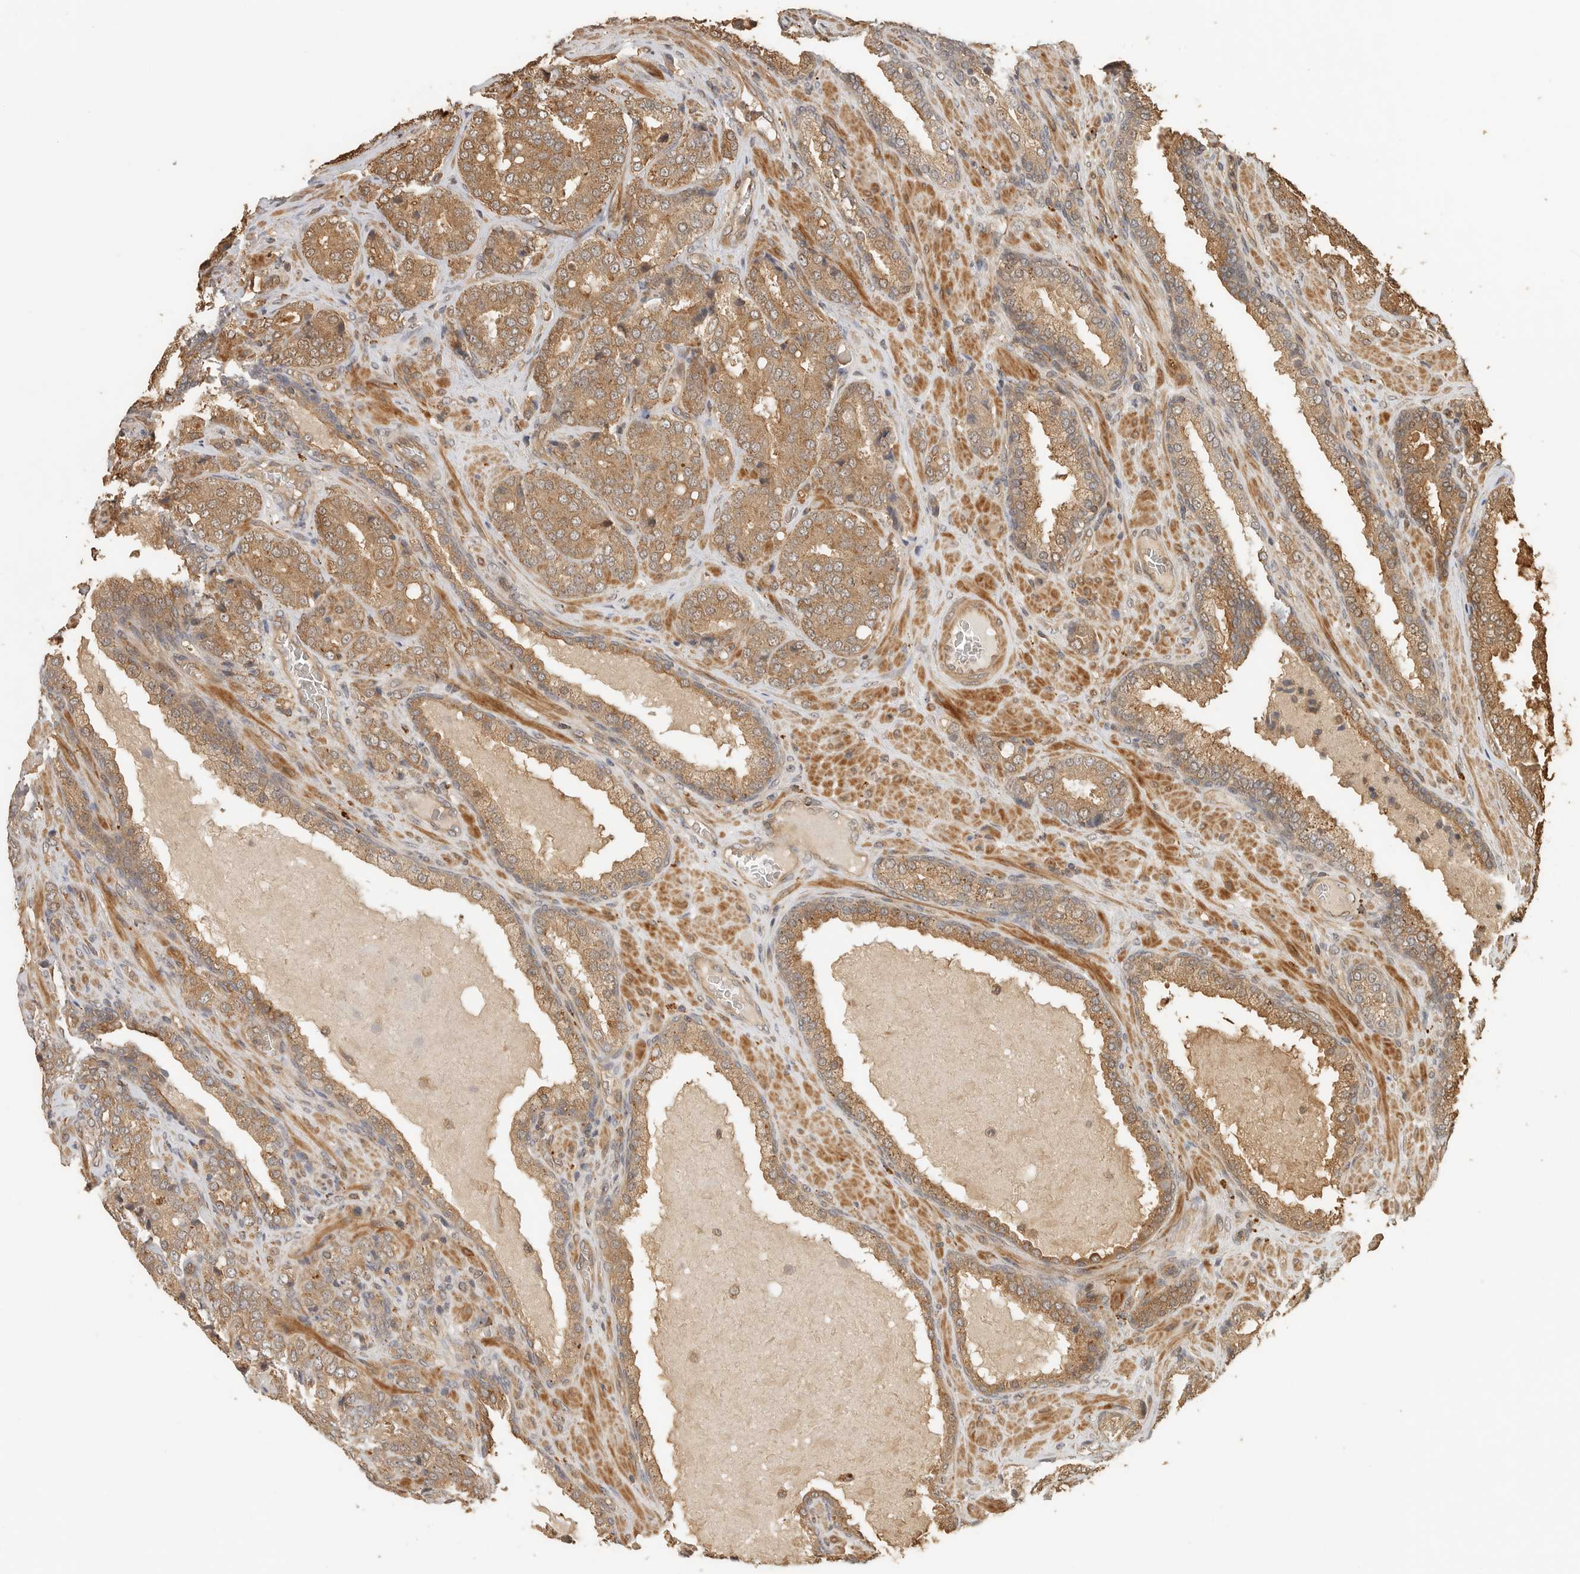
{"staining": {"intensity": "moderate", "quantity": ">75%", "location": "cytoplasmic/membranous"}, "tissue": "prostate cancer", "cell_type": "Tumor cells", "image_type": "cancer", "snomed": [{"axis": "morphology", "description": "Adenocarcinoma, High grade"}, {"axis": "topography", "description": "Prostate"}], "caption": "Human prostate cancer (adenocarcinoma (high-grade)) stained with a protein marker exhibits moderate staining in tumor cells.", "gene": "OTUD6B", "patient": {"sex": "male", "age": 50}}